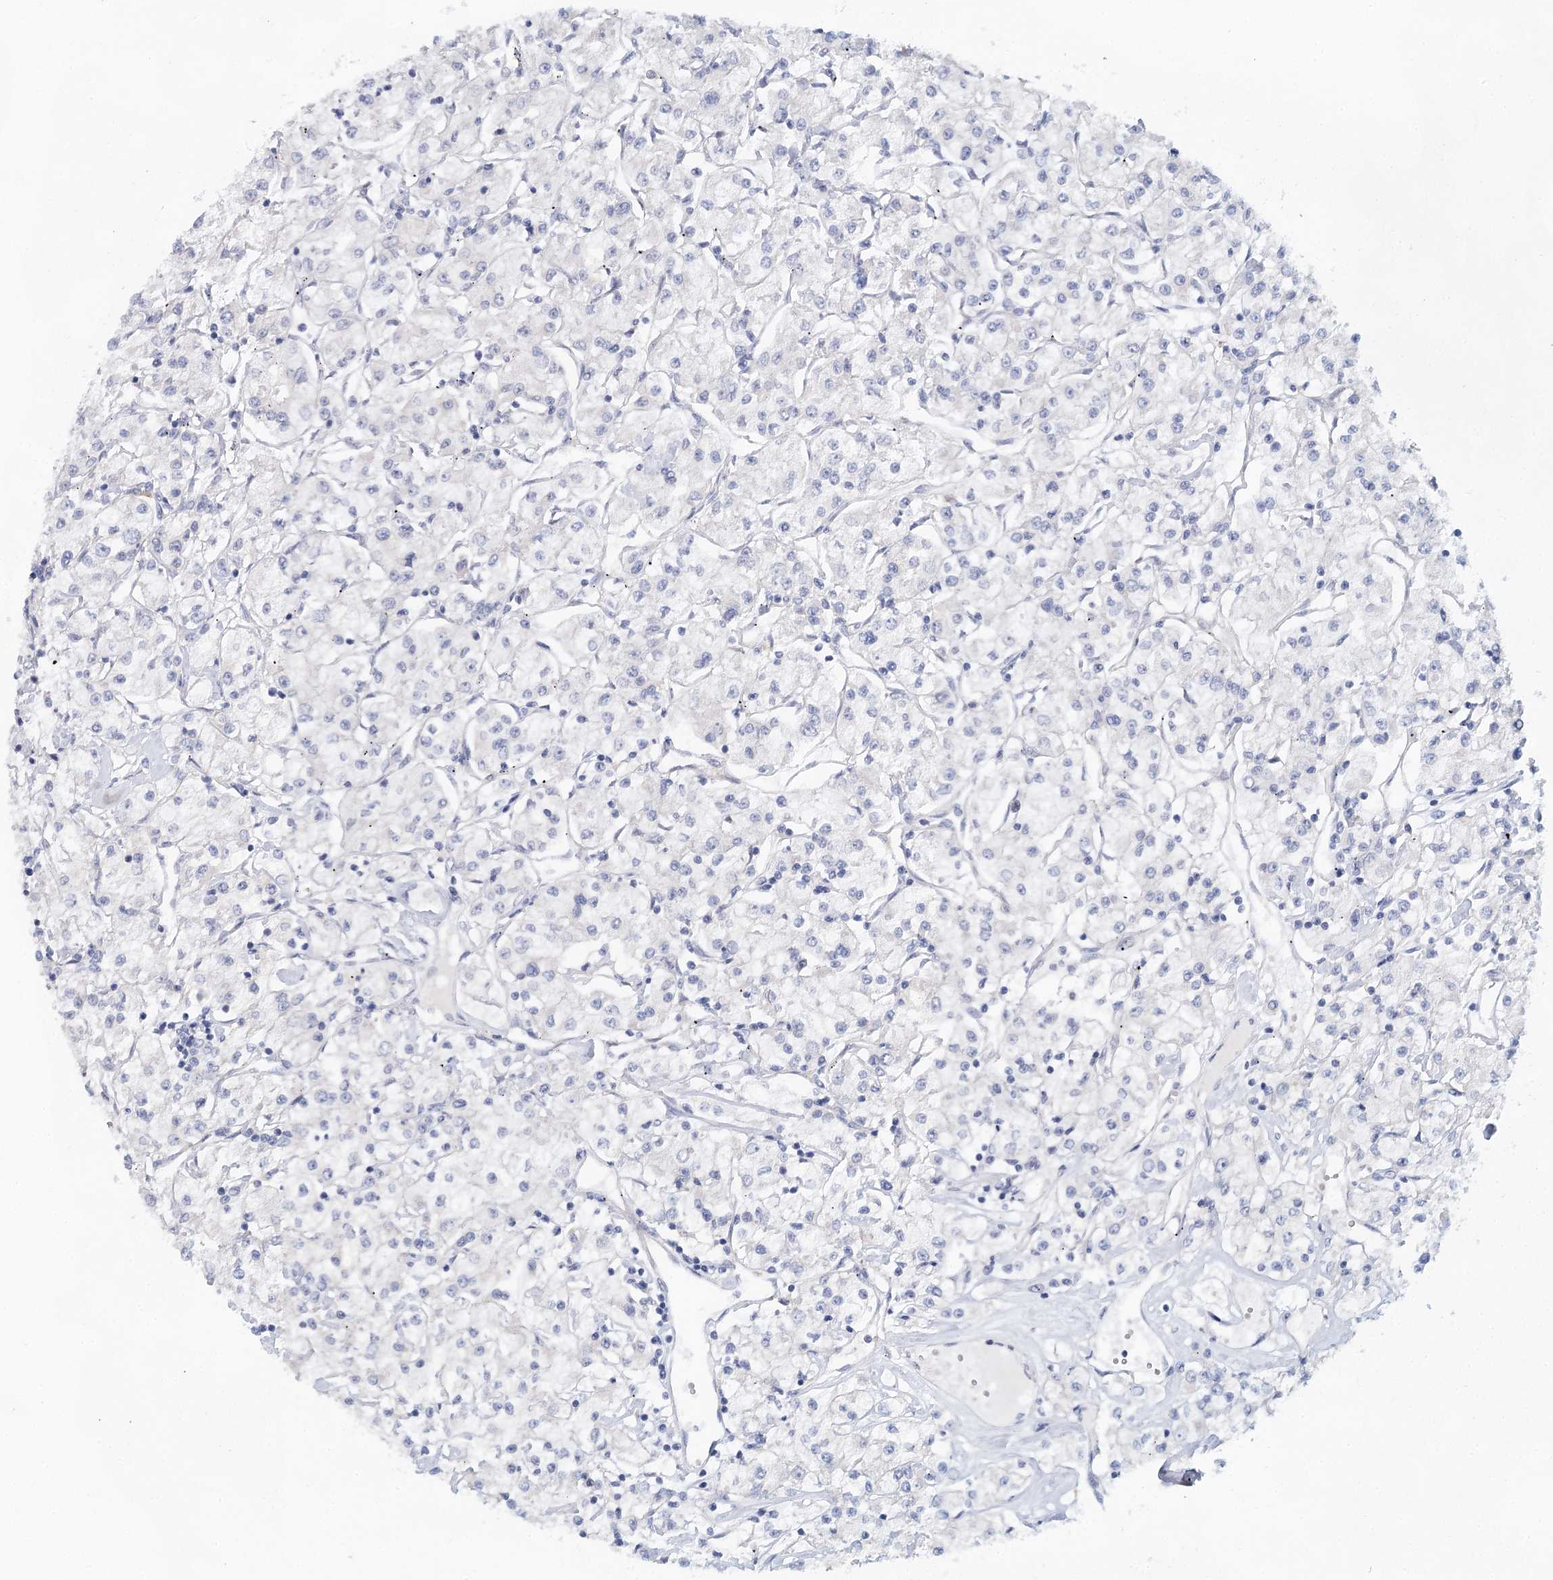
{"staining": {"intensity": "negative", "quantity": "none", "location": "none"}, "tissue": "renal cancer", "cell_type": "Tumor cells", "image_type": "cancer", "snomed": [{"axis": "morphology", "description": "Adenocarcinoma, NOS"}, {"axis": "topography", "description": "Kidney"}], "caption": "Immunohistochemical staining of renal cancer (adenocarcinoma) demonstrates no significant expression in tumor cells.", "gene": "BLTP1", "patient": {"sex": "female", "age": 59}}